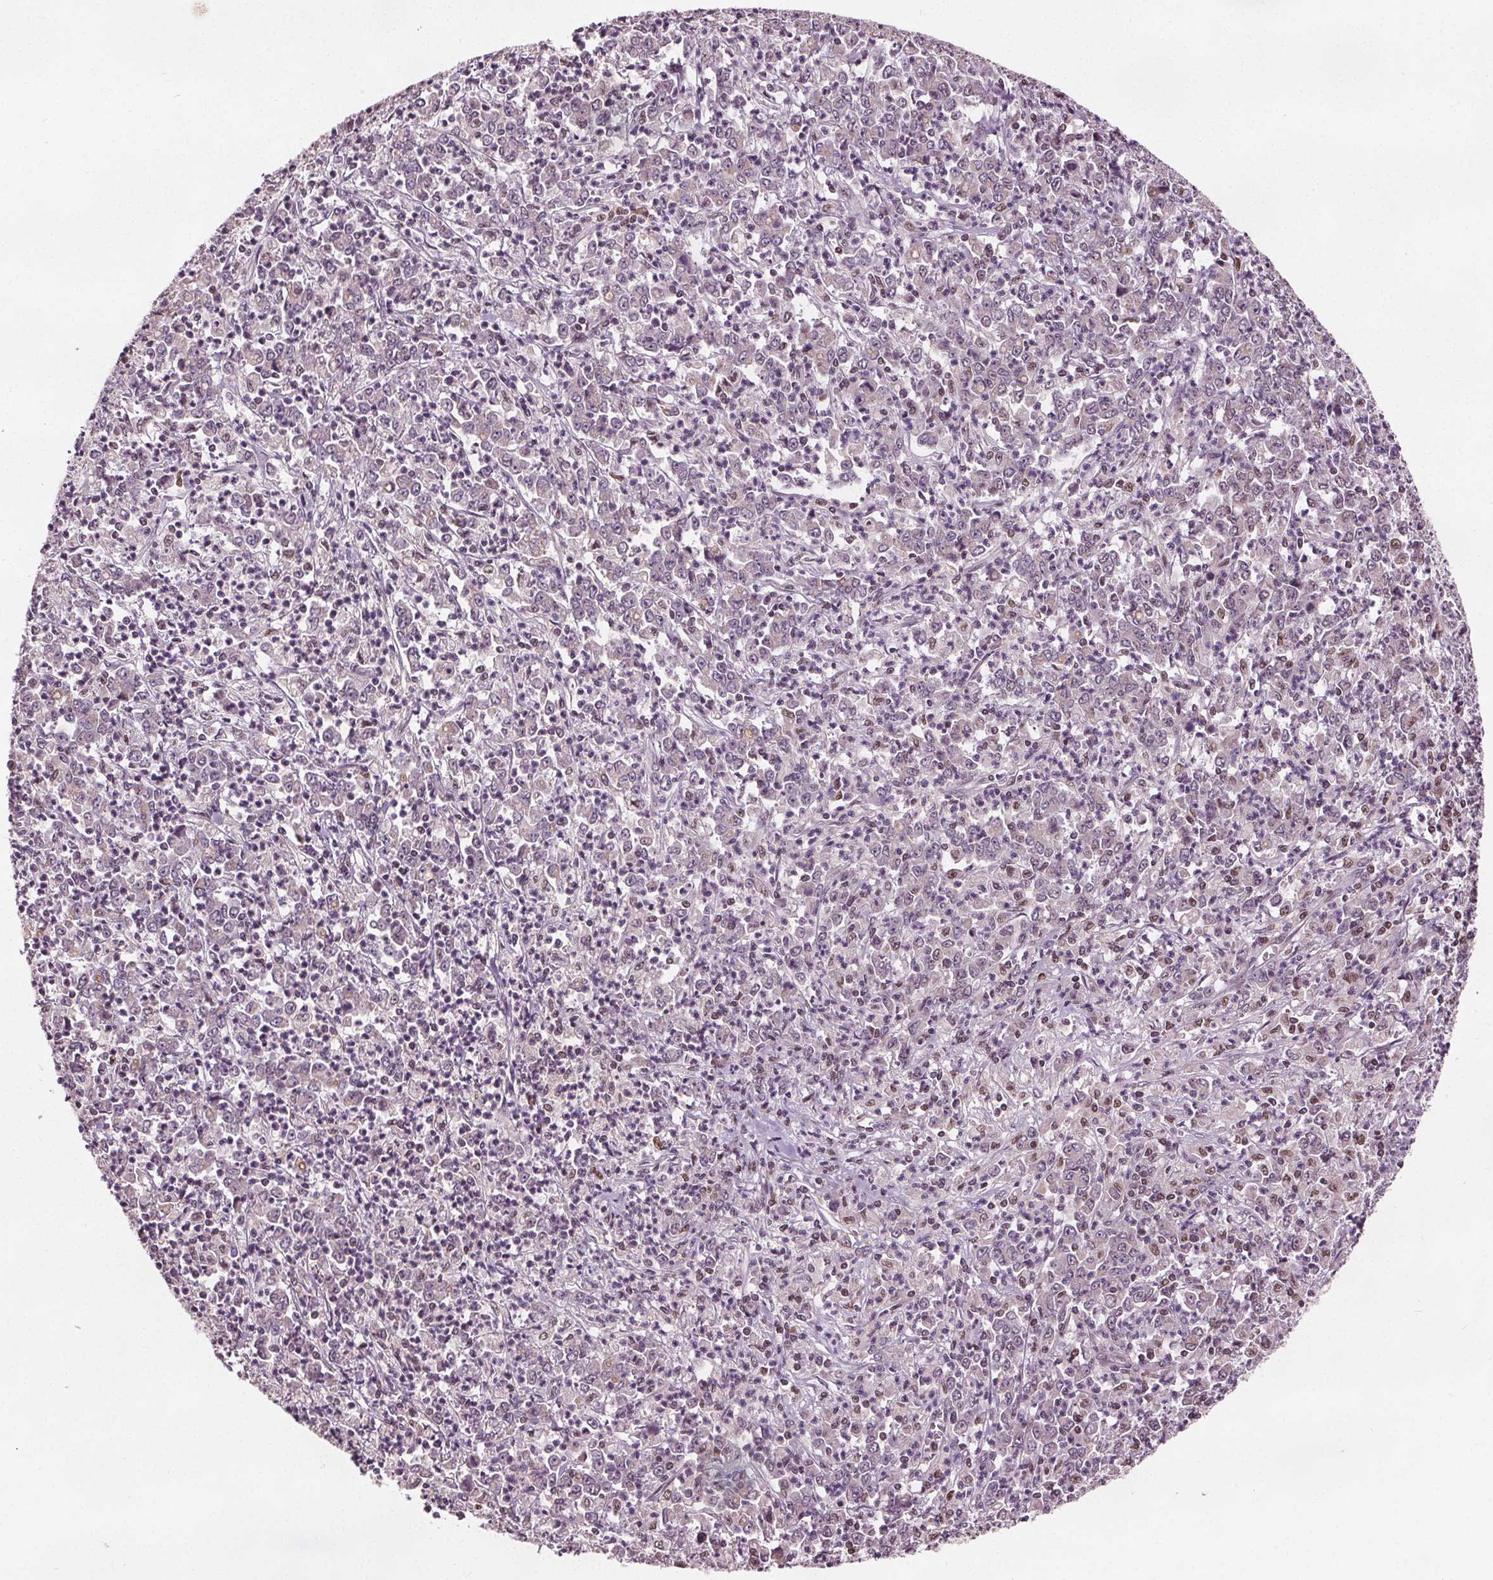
{"staining": {"intensity": "negative", "quantity": "none", "location": "none"}, "tissue": "stomach cancer", "cell_type": "Tumor cells", "image_type": "cancer", "snomed": [{"axis": "morphology", "description": "Adenocarcinoma, NOS"}, {"axis": "topography", "description": "Stomach, lower"}], "caption": "This image is of stomach cancer stained with immunohistochemistry (IHC) to label a protein in brown with the nuclei are counter-stained blue. There is no staining in tumor cells.", "gene": "DDX11", "patient": {"sex": "female", "age": 71}}